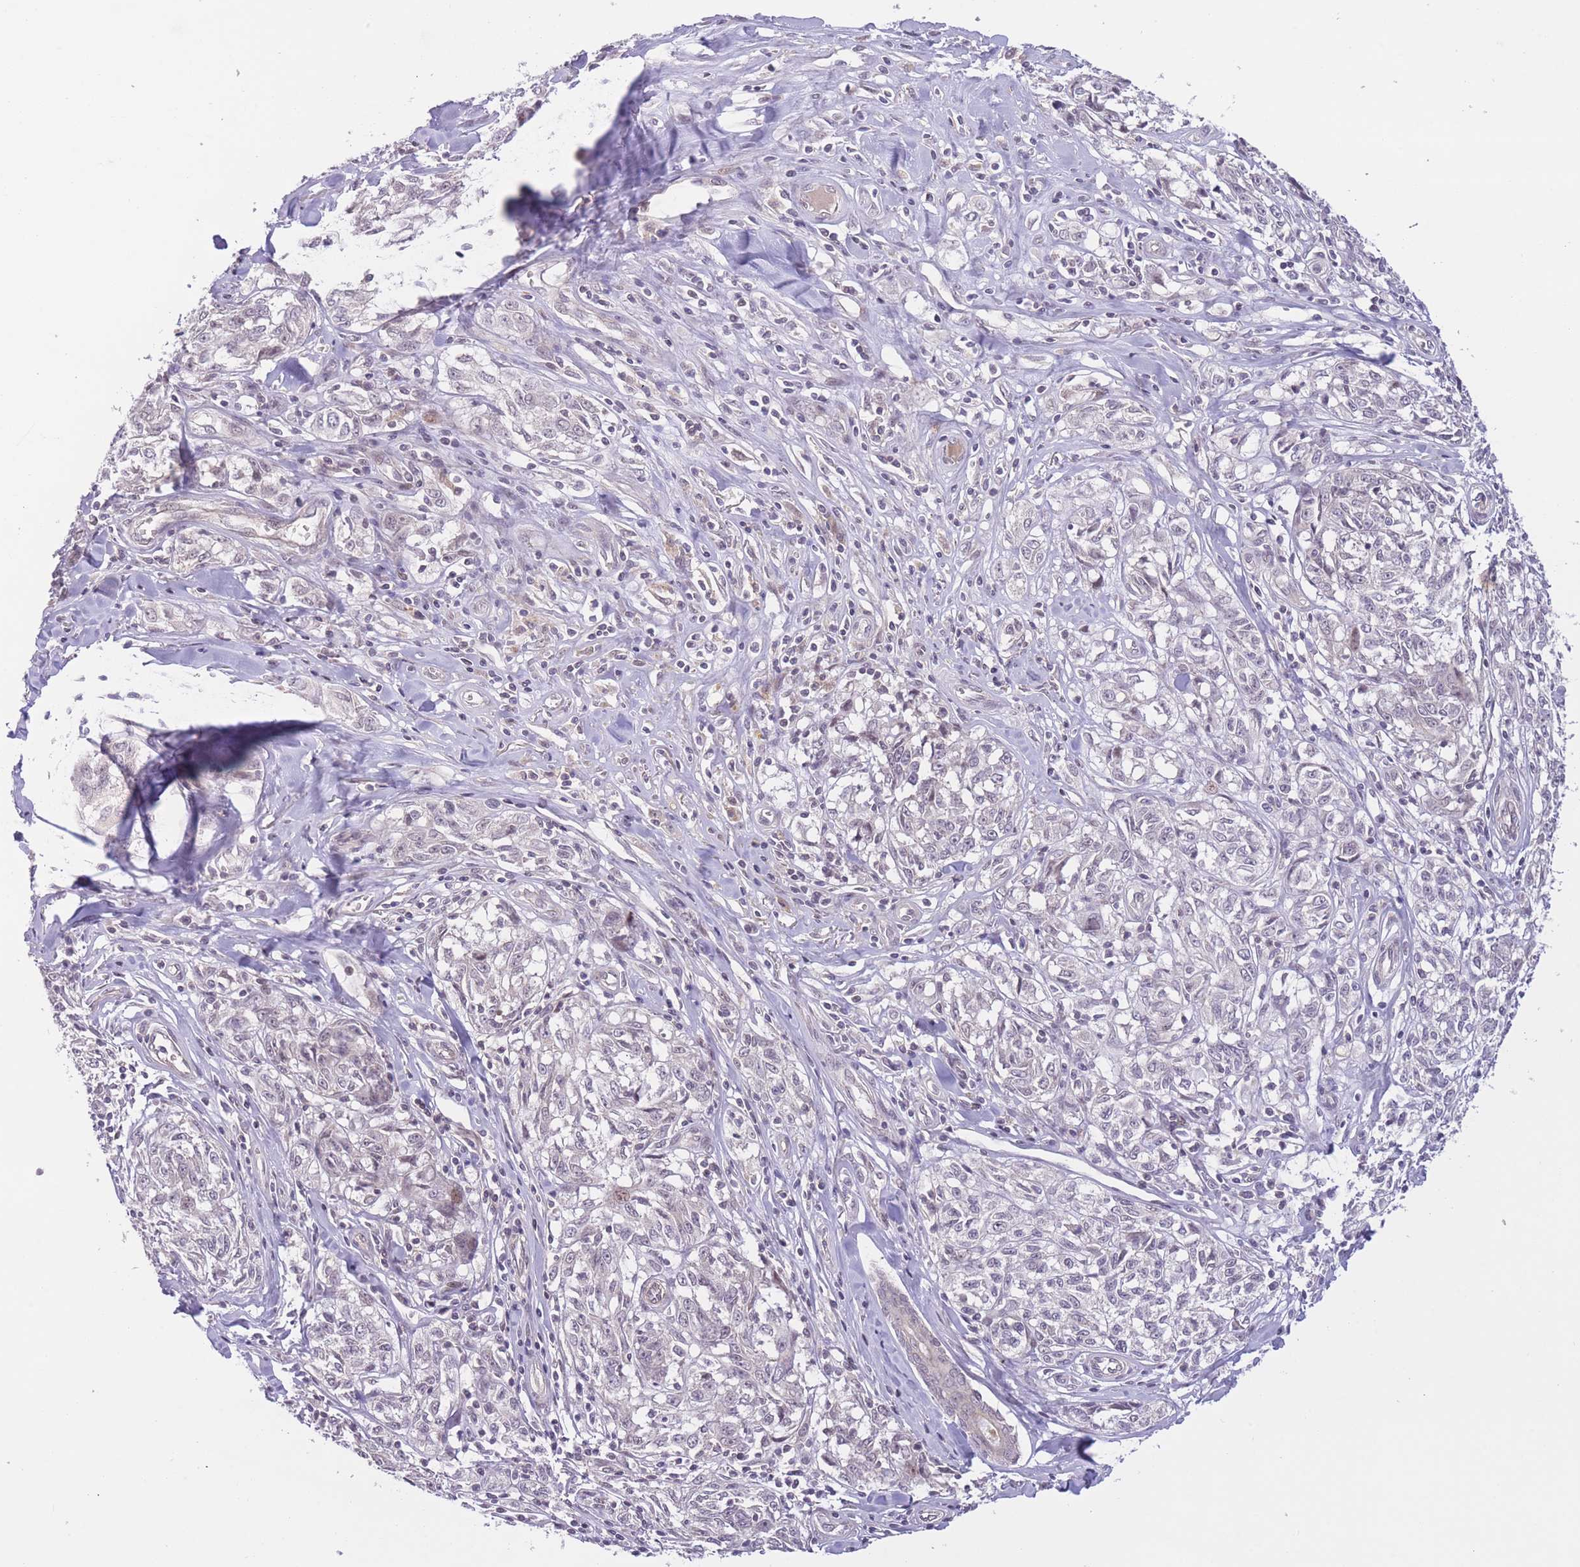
{"staining": {"intensity": "negative", "quantity": "none", "location": "none"}, "tissue": "melanoma", "cell_type": "Tumor cells", "image_type": "cancer", "snomed": [{"axis": "morphology", "description": "Normal tissue, NOS"}, {"axis": "morphology", "description": "Malignant melanoma, NOS"}, {"axis": "topography", "description": "Skin"}], "caption": "An immunohistochemistry (IHC) histopathology image of malignant melanoma is shown. There is no staining in tumor cells of malignant melanoma.", "gene": "FUT5", "patient": {"sex": "female", "age": 64}}